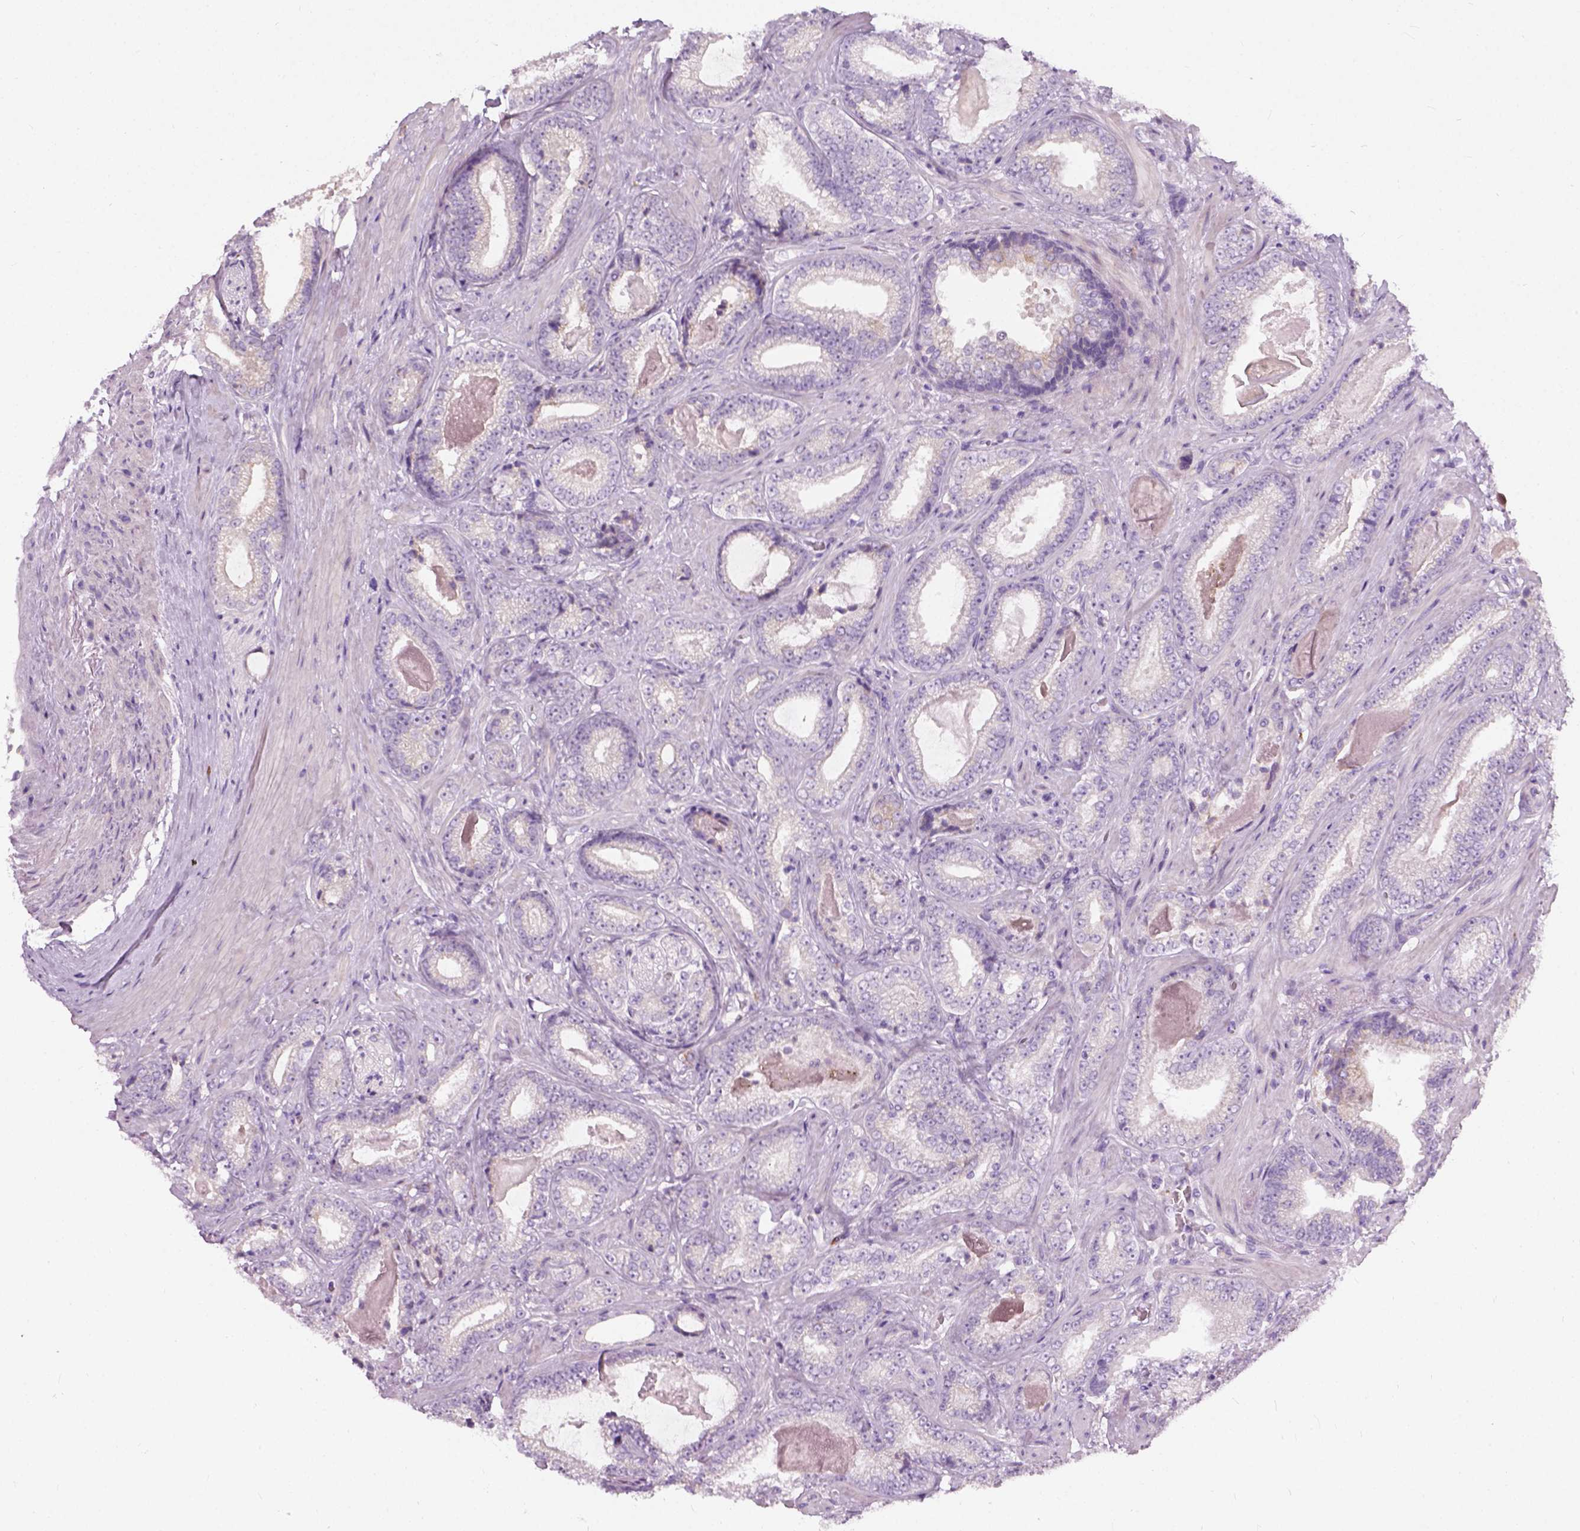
{"staining": {"intensity": "negative", "quantity": "none", "location": "none"}, "tissue": "prostate cancer", "cell_type": "Tumor cells", "image_type": "cancer", "snomed": [{"axis": "morphology", "description": "Adenocarcinoma, Low grade"}, {"axis": "topography", "description": "Prostate"}], "caption": "Tumor cells show no significant protein expression in adenocarcinoma (low-grade) (prostate).", "gene": "TRIM72", "patient": {"sex": "male", "age": 61}}